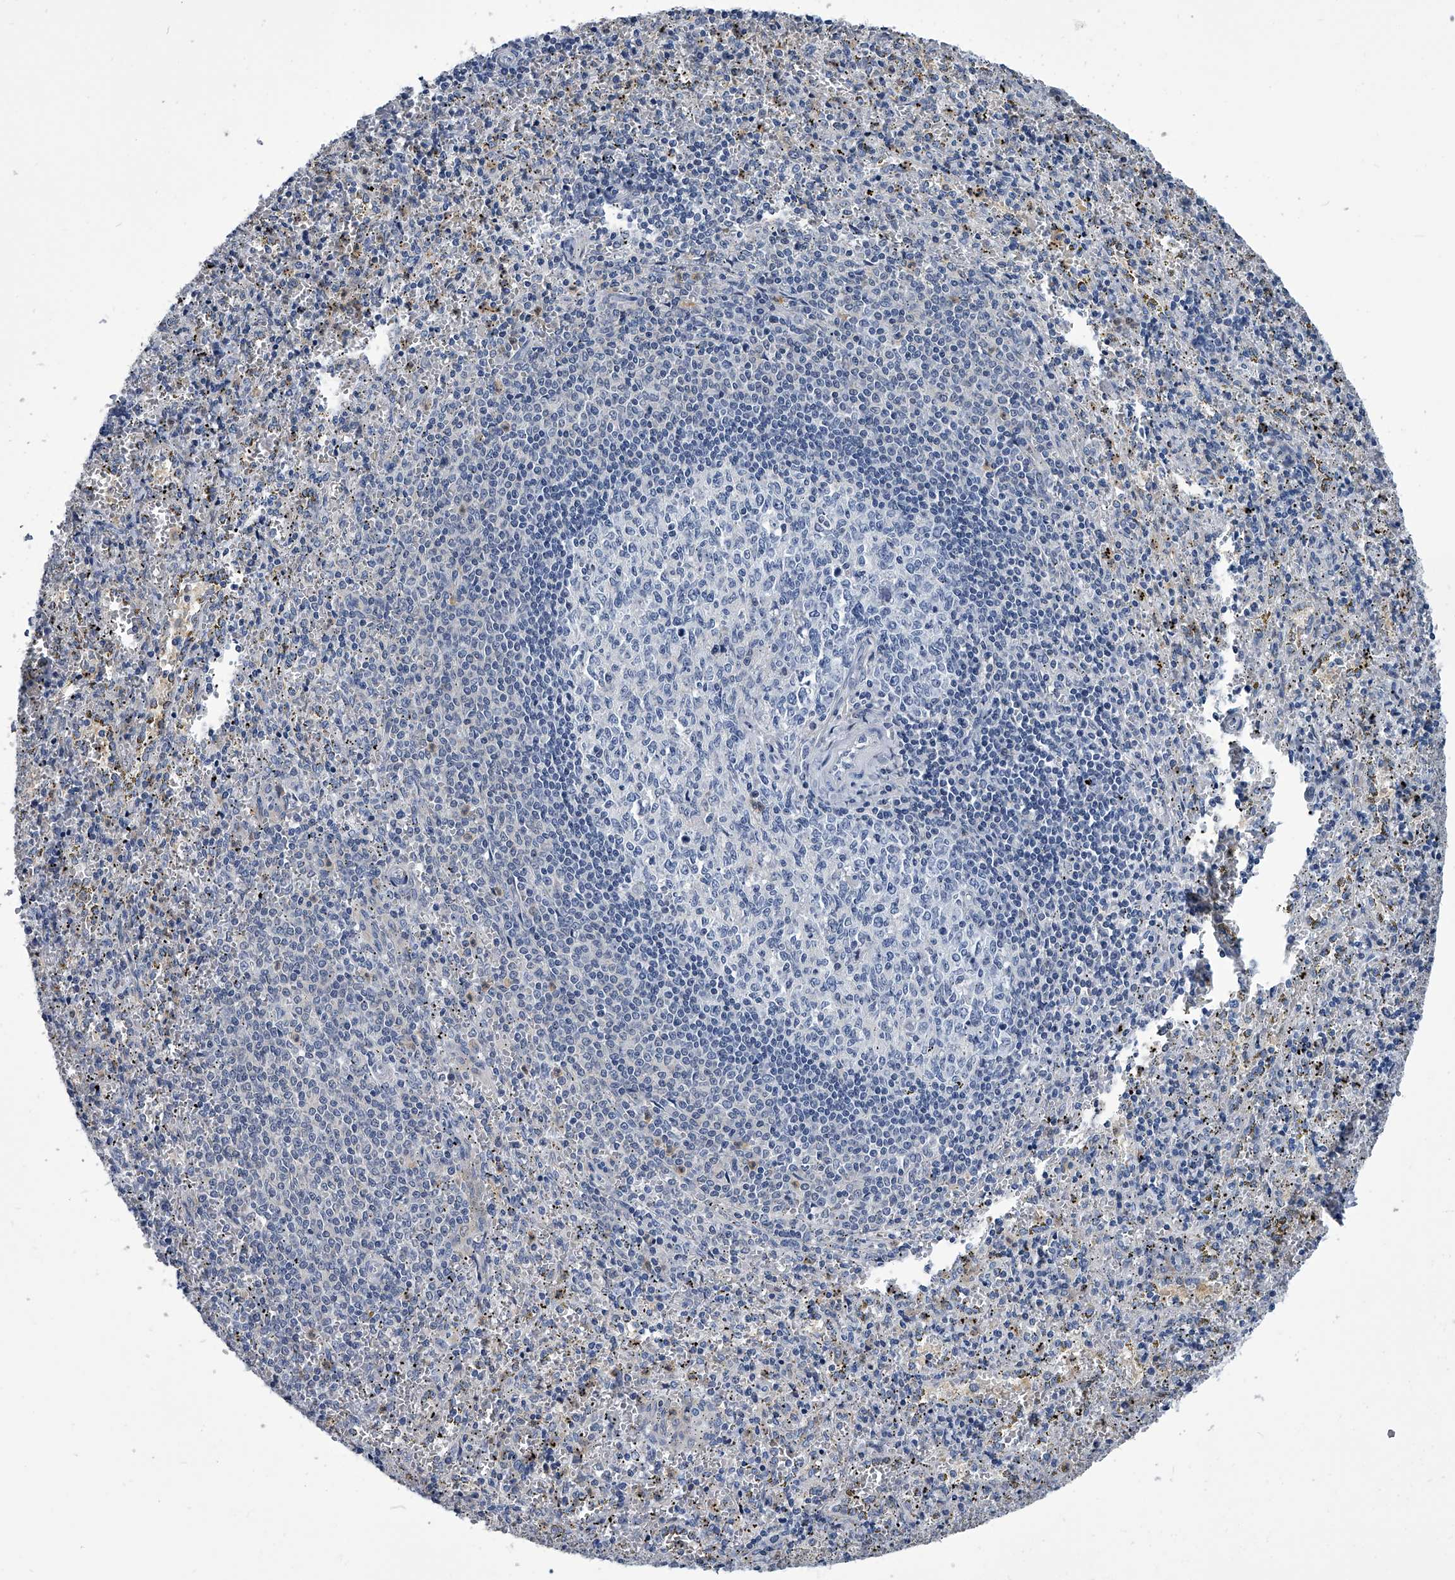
{"staining": {"intensity": "negative", "quantity": "none", "location": "none"}, "tissue": "spleen", "cell_type": "Cells in red pulp", "image_type": "normal", "snomed": [{"axis": "morphology", "description": "Normal tissue, NOS"}, {"axis": "topography", "description": "Spleen"}], "caption": "High power microscopy image of an immunohistochemistry micrograph of unremarkable spleen, revealing no significant staining in cells in red pulp.", "gene": "PDXK", "patient": {"sex": "male", "age": 11}}